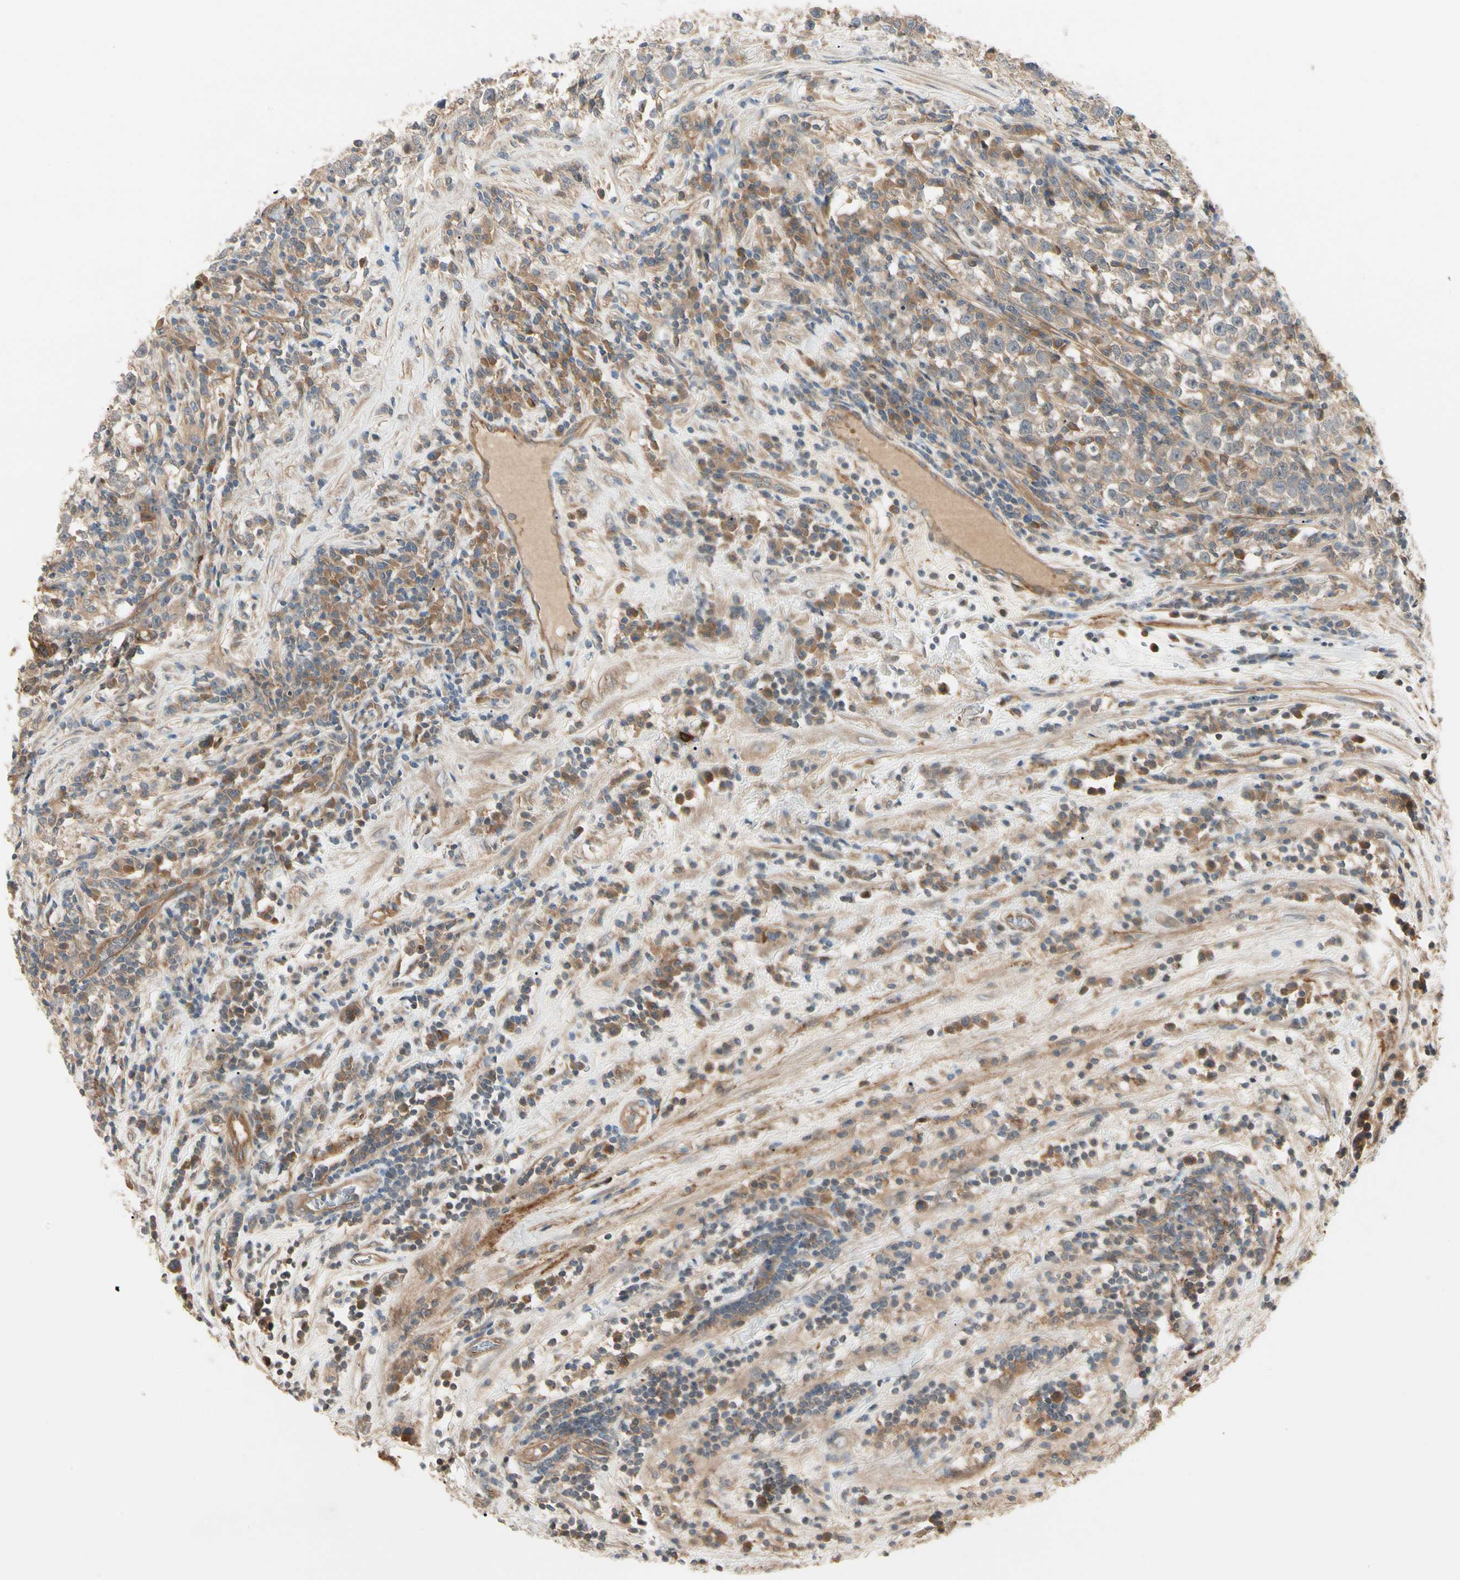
{"staining": {"intensity": "moderate", "quantity": ">75%", "location": "cytoplasmic/membranous"}, "tissue": "testis cancer", "cell_type": "Tumor cells", "image_type": "cancer", "snomed": [{"axis": "morphology", "description": "Seminoma, NOS"}, {"axis": "topography", "description": "Testis"}], "caption": "Brown immunohistochemical staining in human testis cancer shows moderate cytoplasmic/membranous staining in approximately >75% of tumor cells. (Stains: DAB (3,3'-diaminobenzidine) in brown, nuclei in blue, Microscopy: brightfield microscopy at high magnification).", "gene": "F2R", "patient": {"sex": "male", "age": 43}}